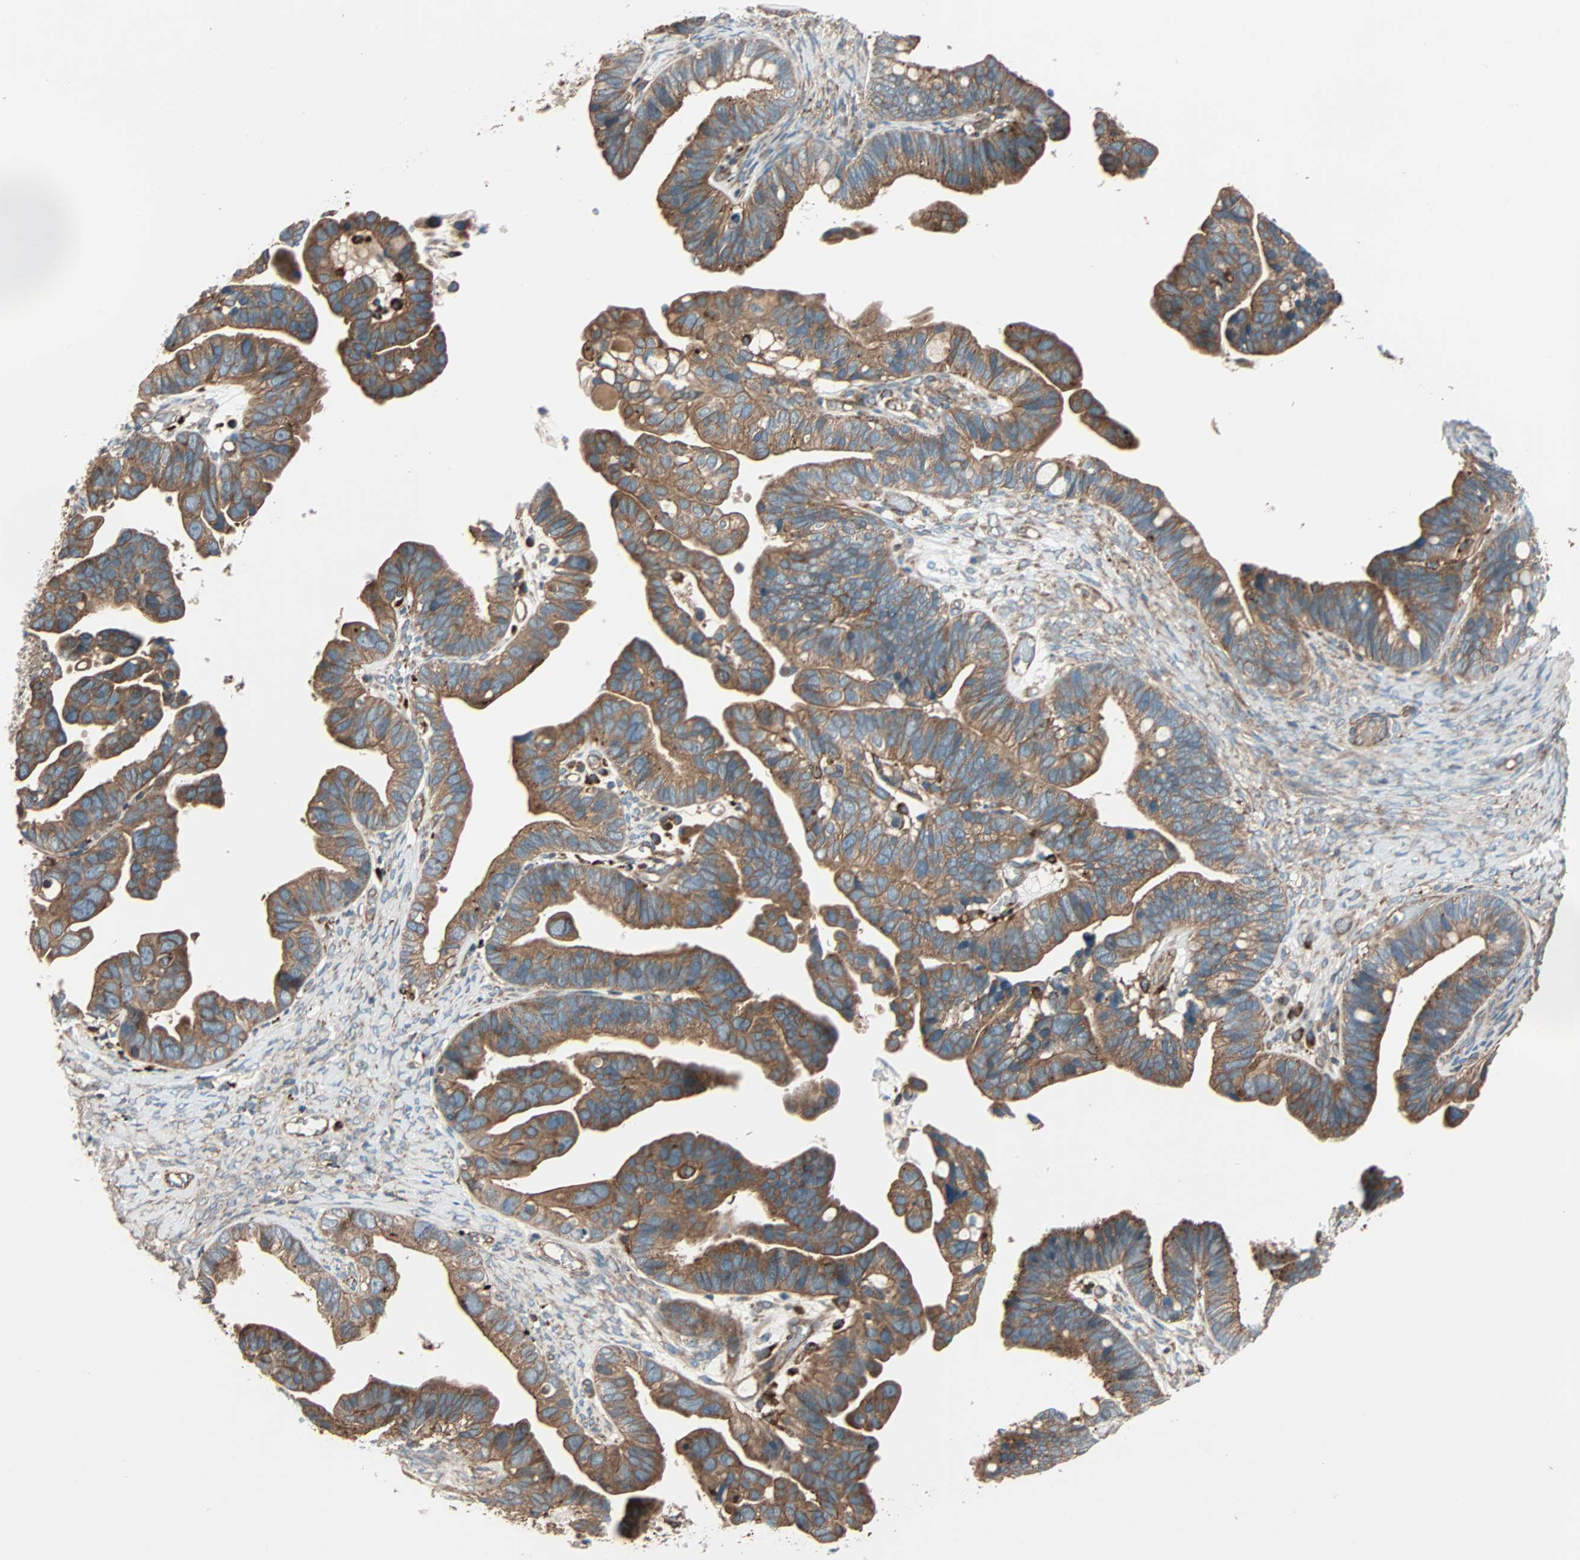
{"staining": {"intensity": "moderate", "quantity": ">75%", "location": "cytoplasmic/membranous"}, "tissue": "ovarian cancer", "cell_type": "Tumor cells", "image_type": "cancer", "snomed": [{"axis": "morphology", "description": "Cystadenocarcinoma, serous, NOS"}, {"axis": "topography", "description": "Ovary"}], "caption": "Moderate cytoplasmic/membranous staining is appreciated in about >75% of tumor cells in ovarian serous cystadenocarcinoma.", "gene": "PHYH", "patient": {"sex": "female", "age": 56}}